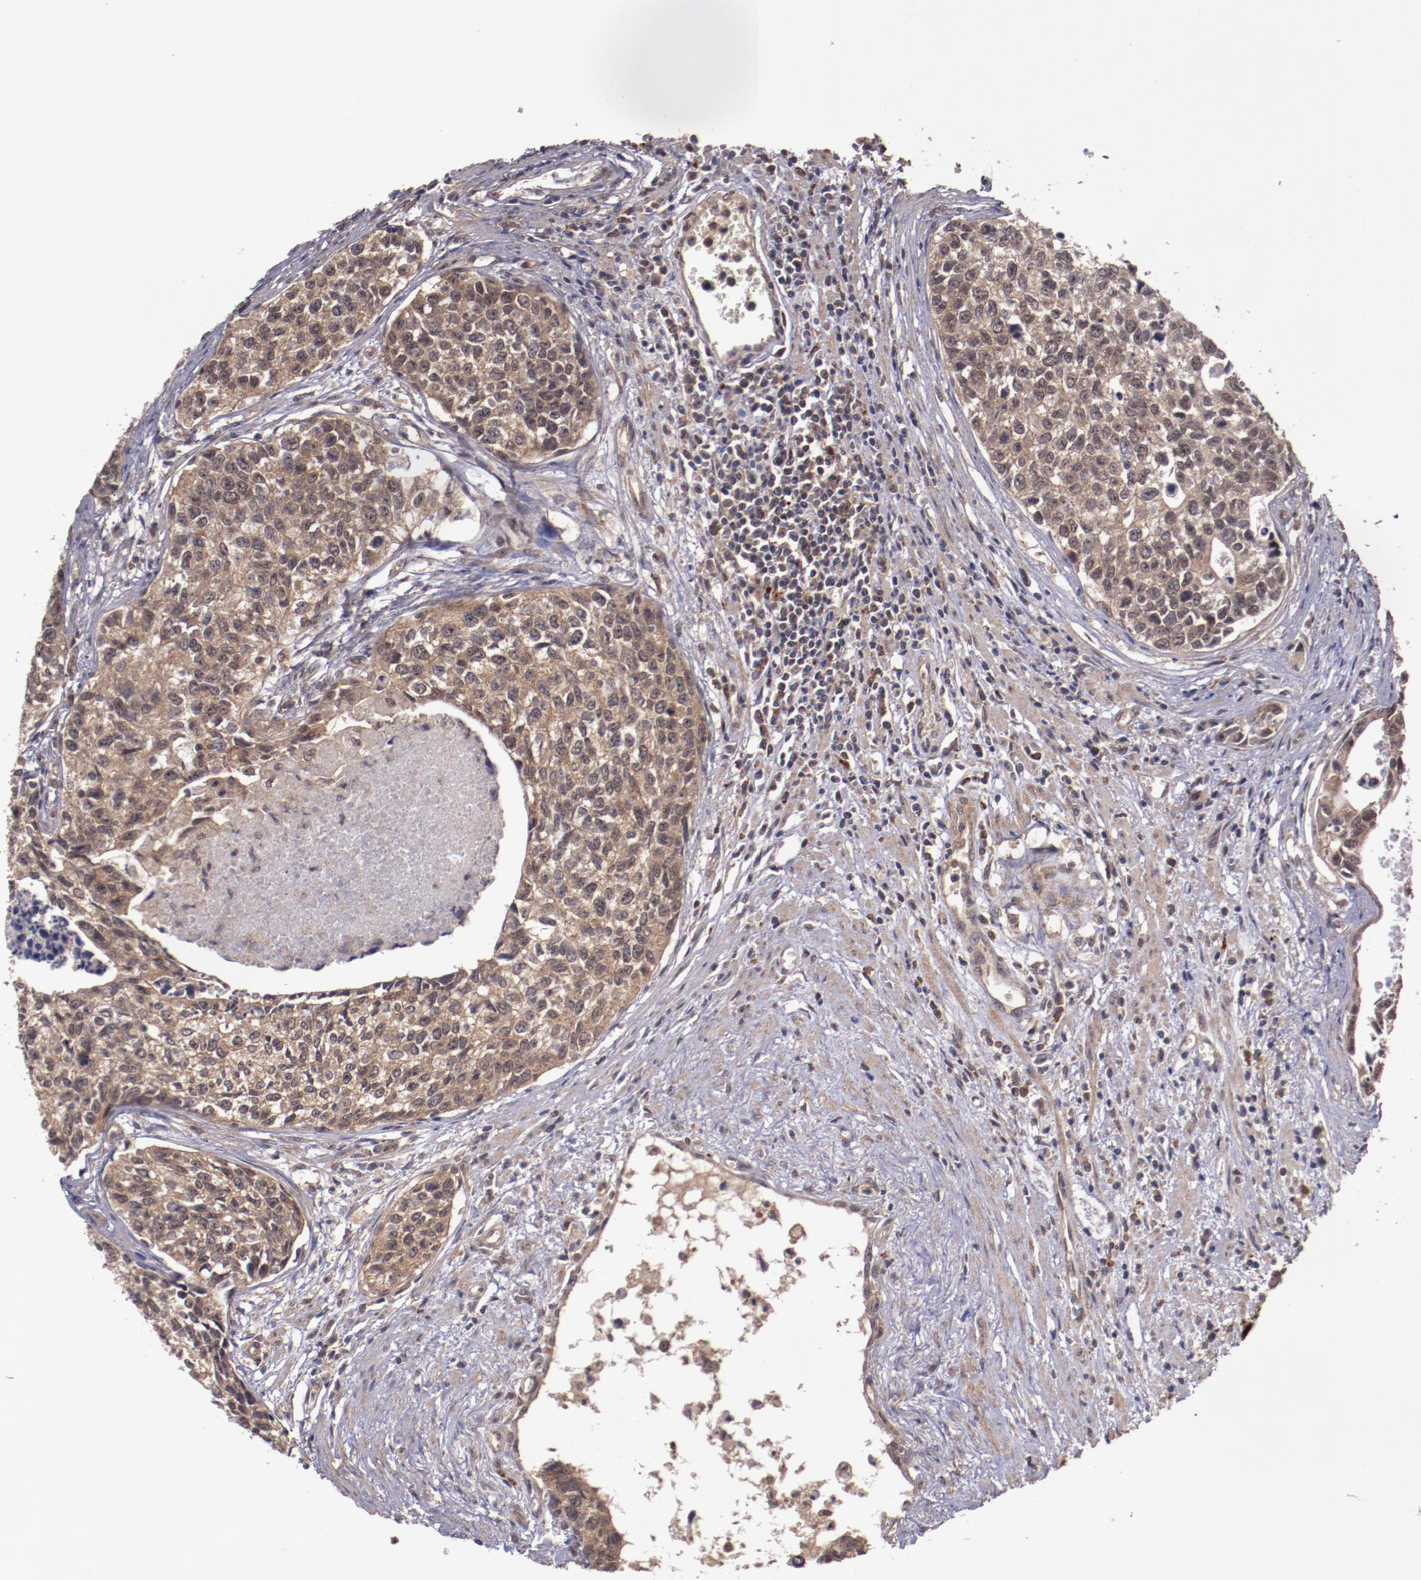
{"staining": {"intensity": "moderate", "quantity": ">75%", "location": "cytoplasmic/membranous"}, "tissue": "urothelial cancer", "cell_type": "Tumor cells", "image_type": "cancer", "snomed": [{"axis": "morphology", "description": "Urothelial carcinoma, High grade"}, {"axis": "topography", "description": "Urinary bladder"}], "caption": "The histopathology image displays staining of high-grade urothelial carcinoma, revealing moderate cytoplasmic/membranous protein expression (brown color) within tumor cells.", "gene": "FTSJ1", "patient": {"sex": "male", "age": 81}}